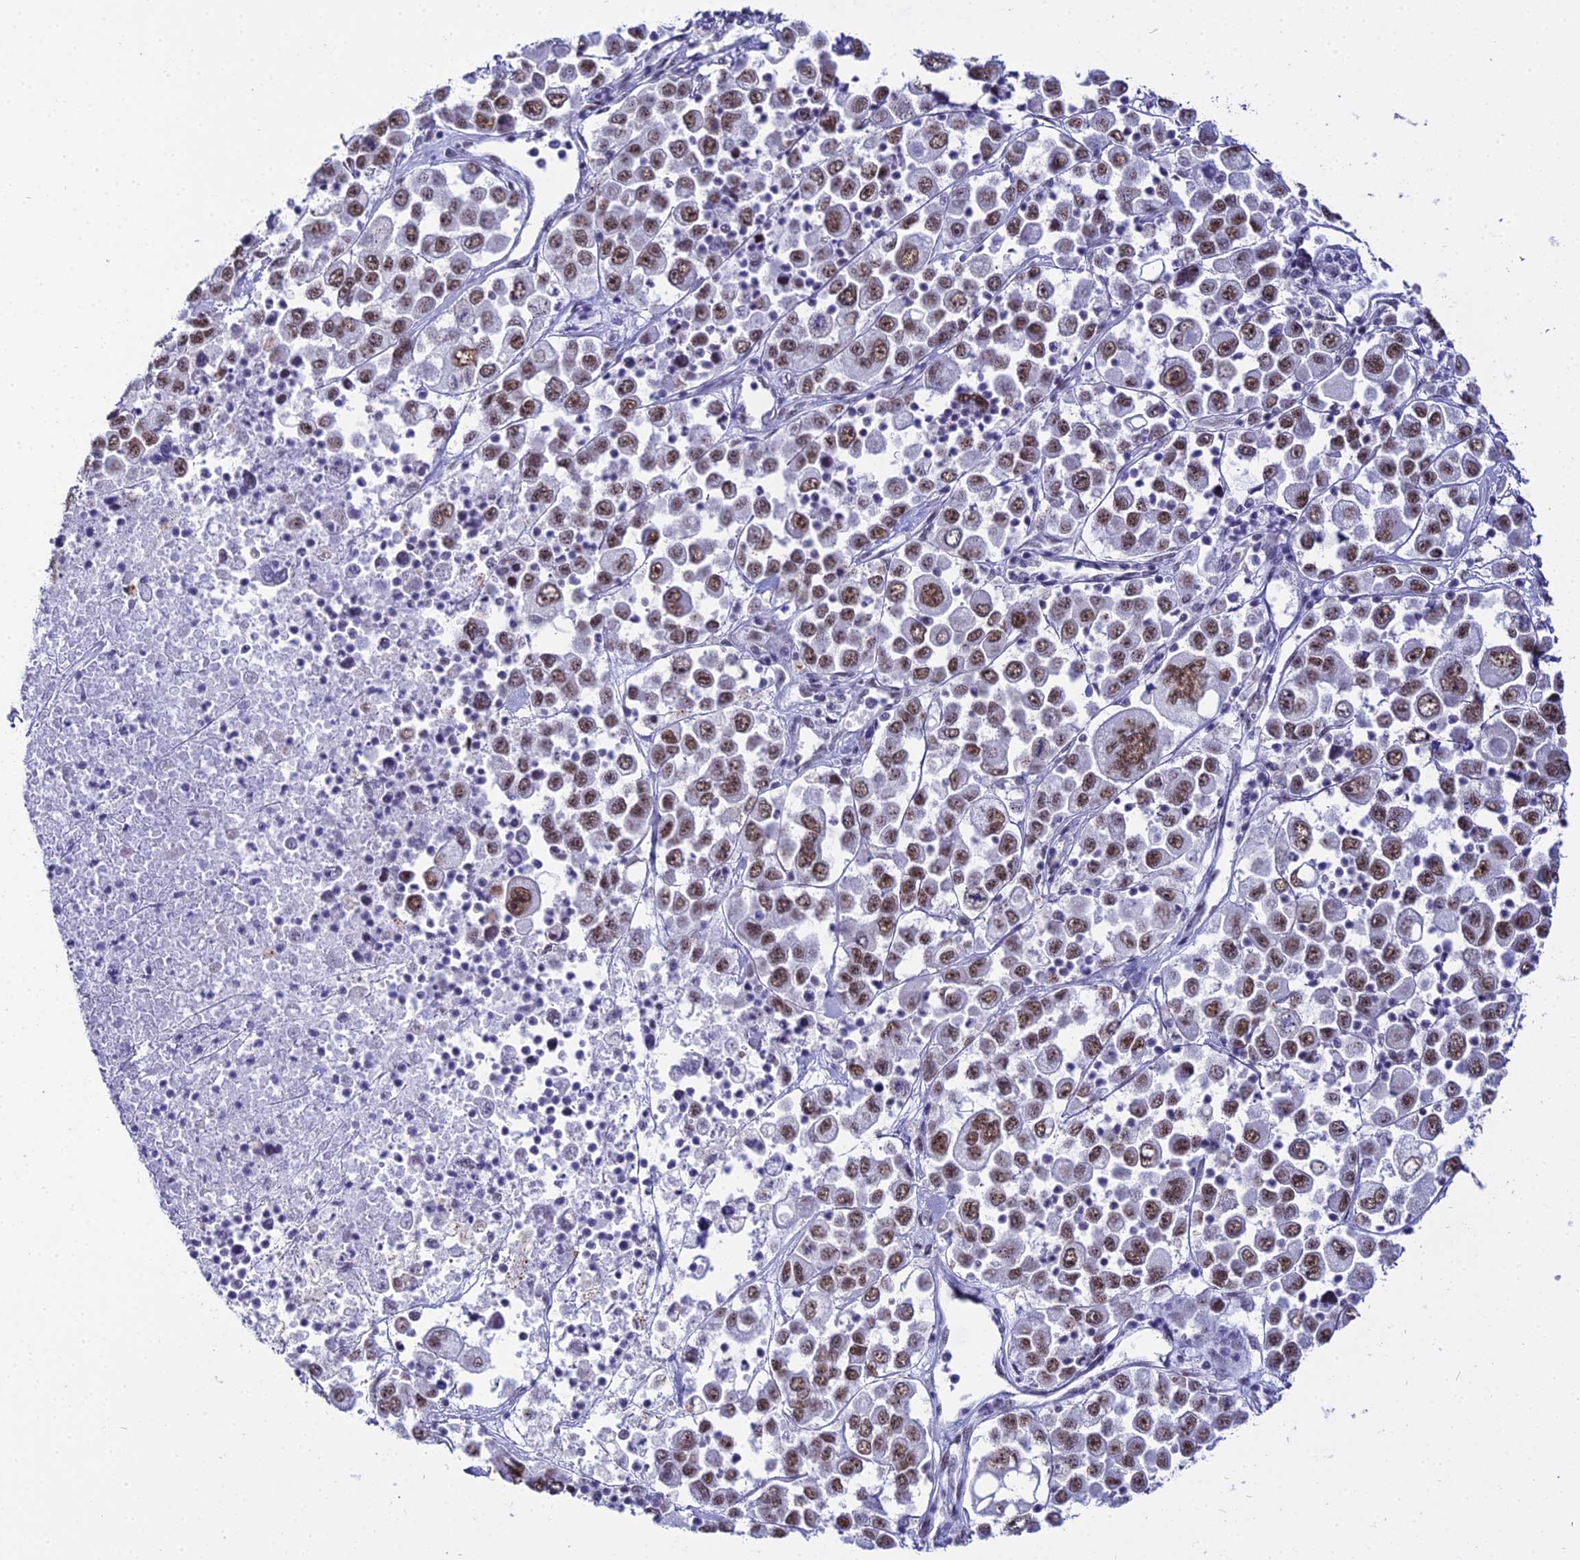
{"staining": {"intensity": "moderate", "quantity": ">75%", "location": "nuclear"}, "tissue": "melanoma", "cell_type": "Tumor cells", "image_type": "cancer", "snomed": [{"axis": "morphology", "description": "Malignant melanoma, Metastatic site"}, {"axis": "topography", "description": "Lymph node"}], "caption": "About >75% of tumor cells in human melanoma show moderate nuclear protein staining as visualized by brown immunohistochemical staining.", "gene": "RBM12", "patient": {"sex": "female", "age": 54}}